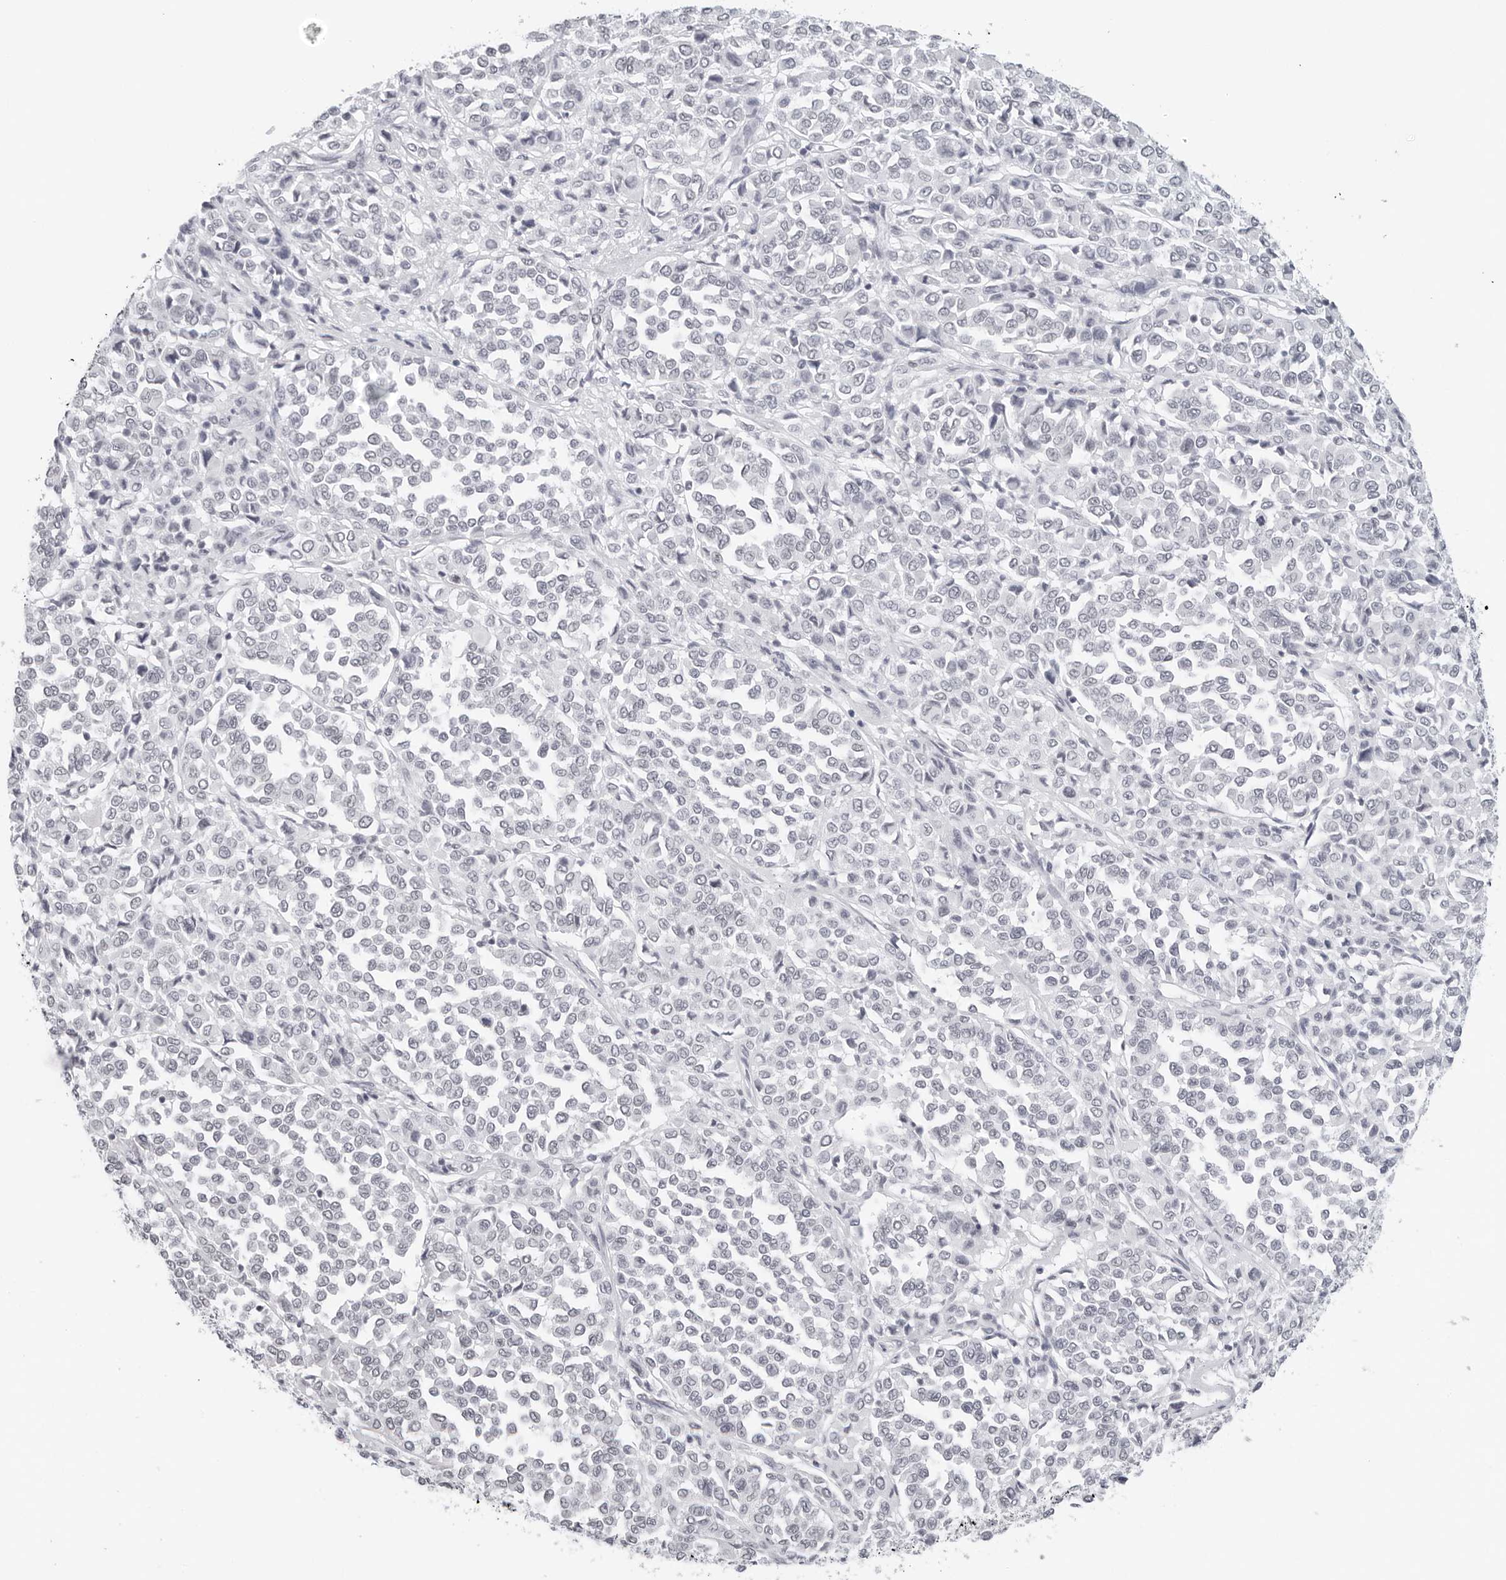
{"staining": {"intensity": "negative", "quantity": "none", "location": "none"}, "tissue": "melanoma", "cell_type": "Tumor cells", "image_type": "cancer", "snomed": [{"axis": "morphology", "description": "Malignant melanoma, Metastatic site"}, {"axis": "topography", "description": "Pancreas"}], "caption": "IHC of melanoma reveals no positivity in tumor cells. The staining is performed using DAB (3,3'-diaminobenzidine) brown chromogen with nuclei counter-stained in using hematoxylin.", "gene": "FLG2", "patient": {"sex": "female", "age": 30}}